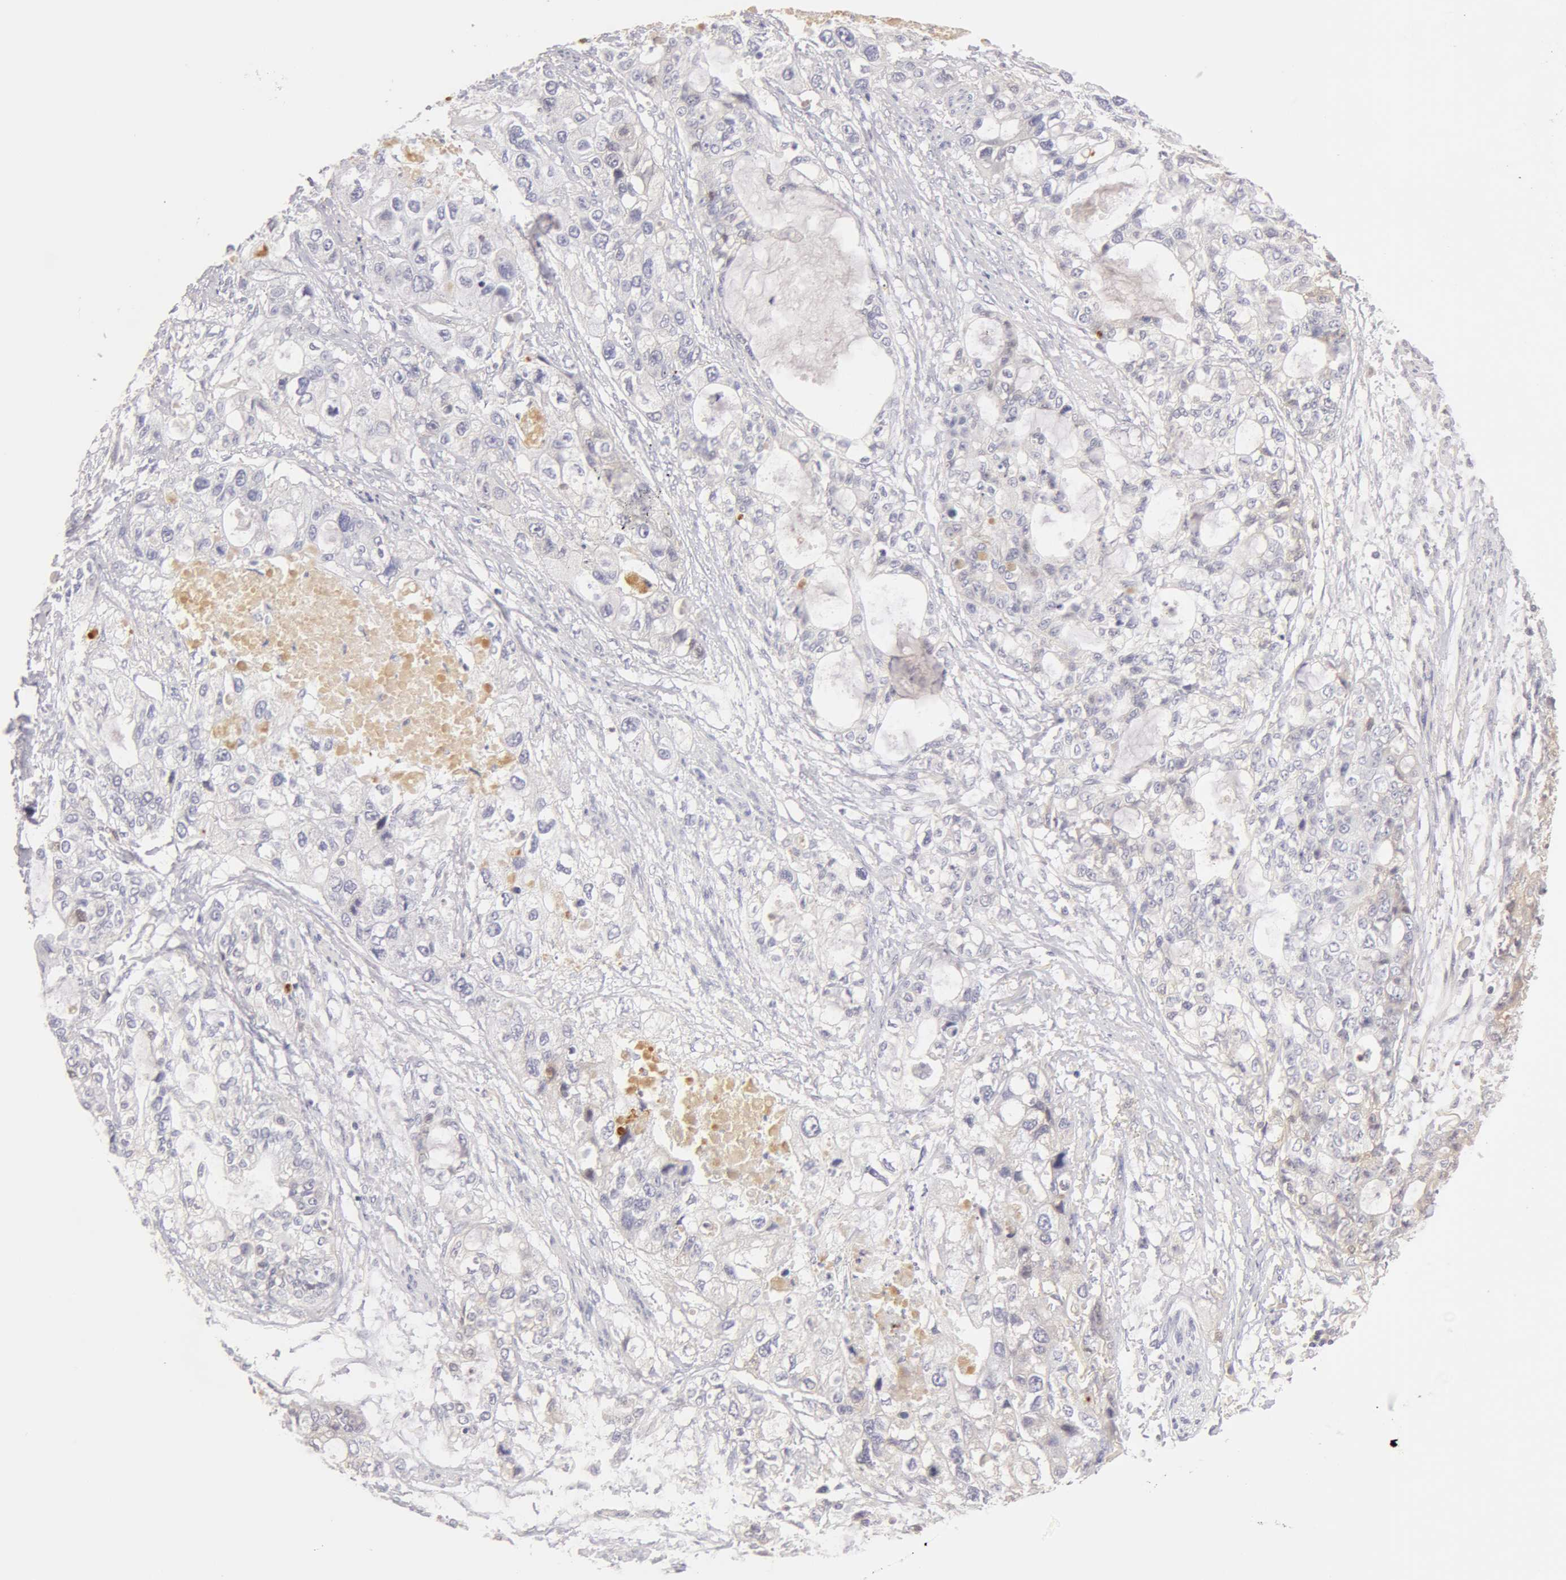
{"staining": {"intensity": "negative", "quantity": "none", "location": "none"}, "tissue": "stomach cancer", "cell_type": "Tumor cells", "image_type": "cancer", "snomed": [{"axis": "morphology", "description": "Adenocarcinoma, NOS"}, {"axis": "topography", "description": "Stomach, upper"}], "caption": "There is no significant expression in tumor cells of stomach cancer (adenocarcinoma).", "gene": "AHSG", "patient": {"sex": "female", "age": 52}}